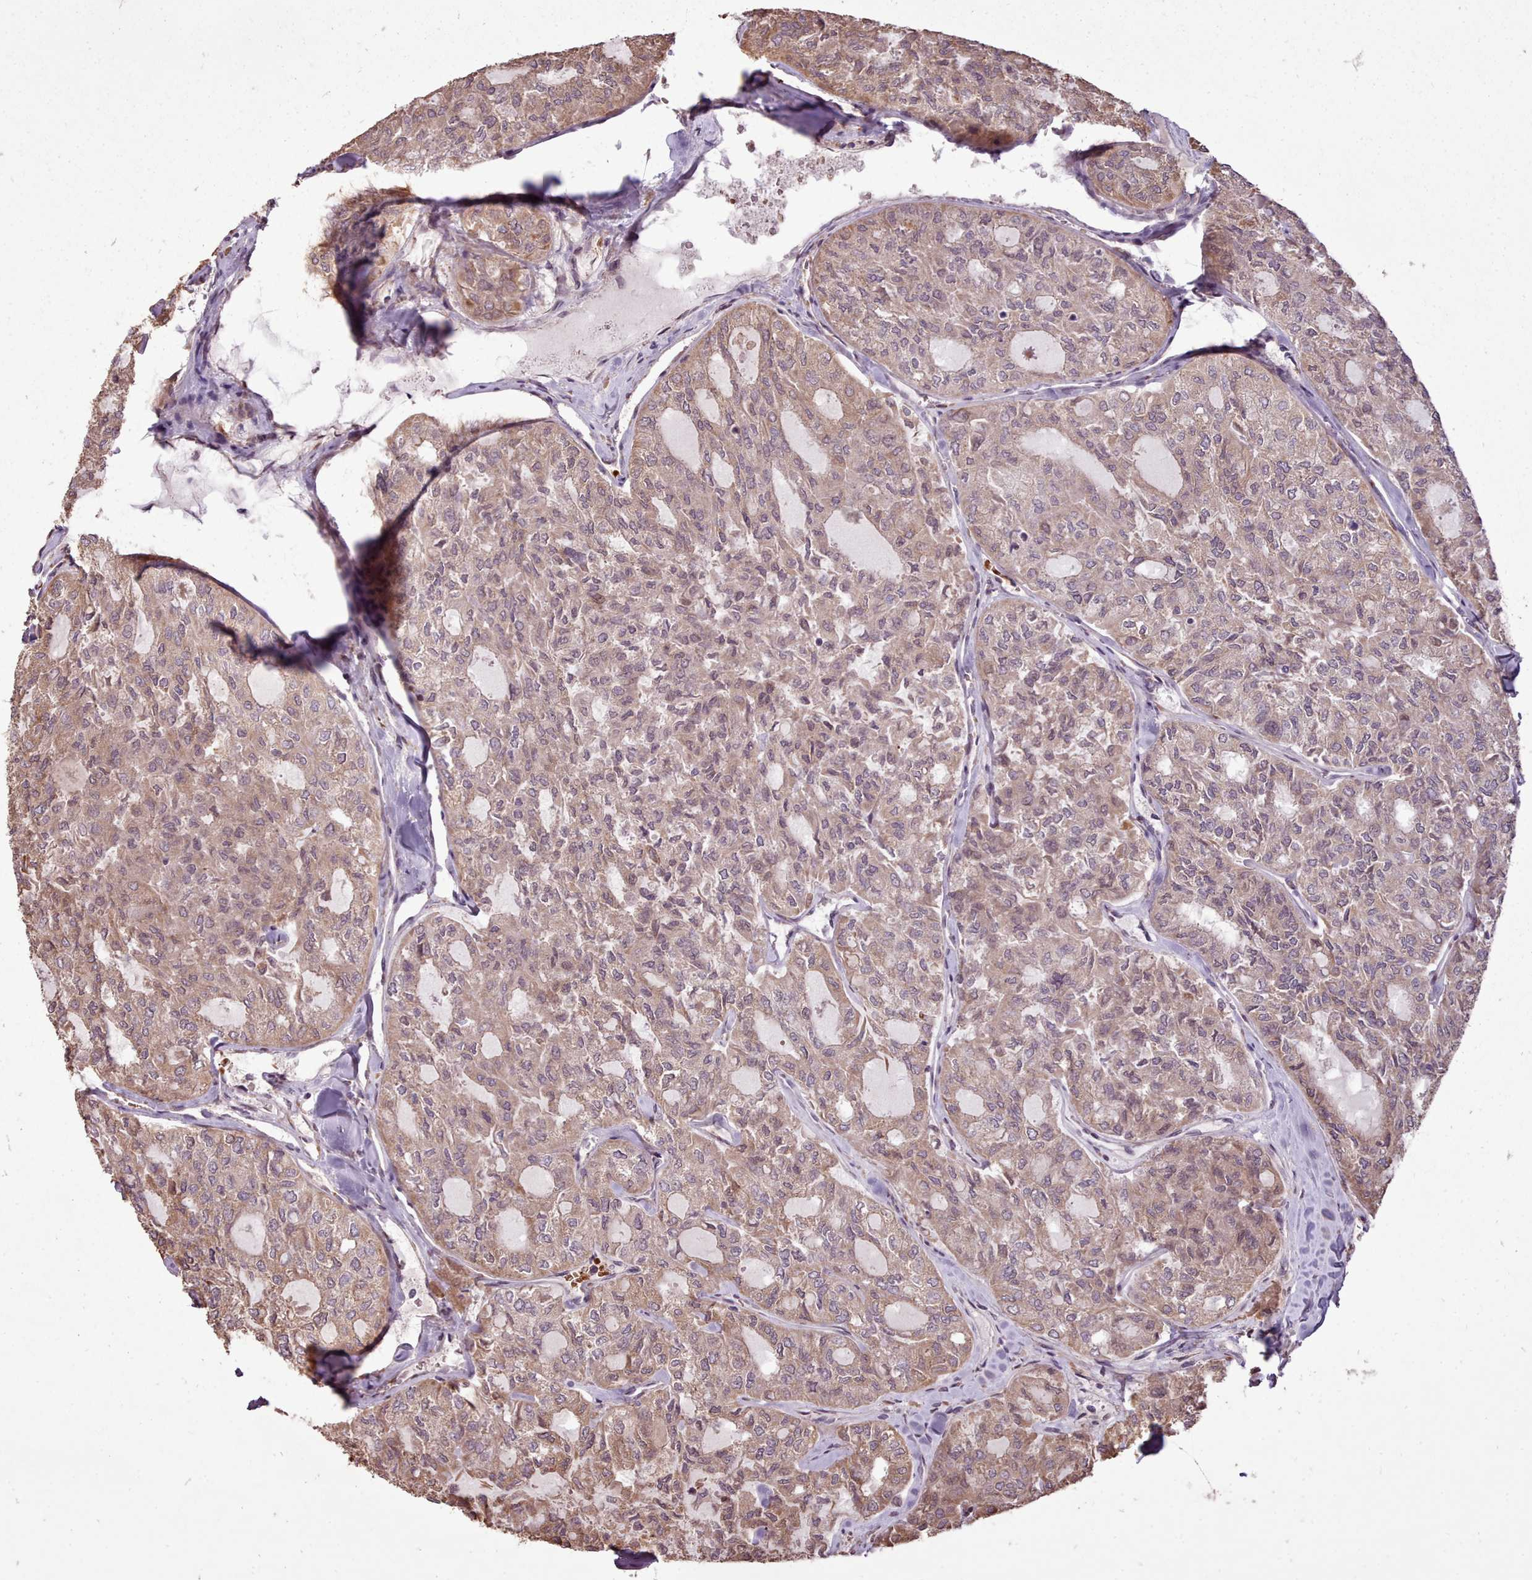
{"staining": {"intensity": "weak", "quantity": ">75%", "location": "cytoplasmic/membranous,nuclear"}, "tissue": "thyroid cancer", "cell_type": "Tumor cells", "image_type": "cancer", "snomed": [{"axis": "morphology", "description": "Follicular adenoma carcinoma, NOS"}, {"axis": "topography", "description": "Thyroid gland"}], "caption": "About >75% of tumor cells in human thyroid follicular adenoma carcinoma display weak cytoplasmic/membranous and nuclear protein positivity as visualized by brown immunohistochemical staining.", "gene": "CABP1", "patient": {"sex": "male", "age": 75}}